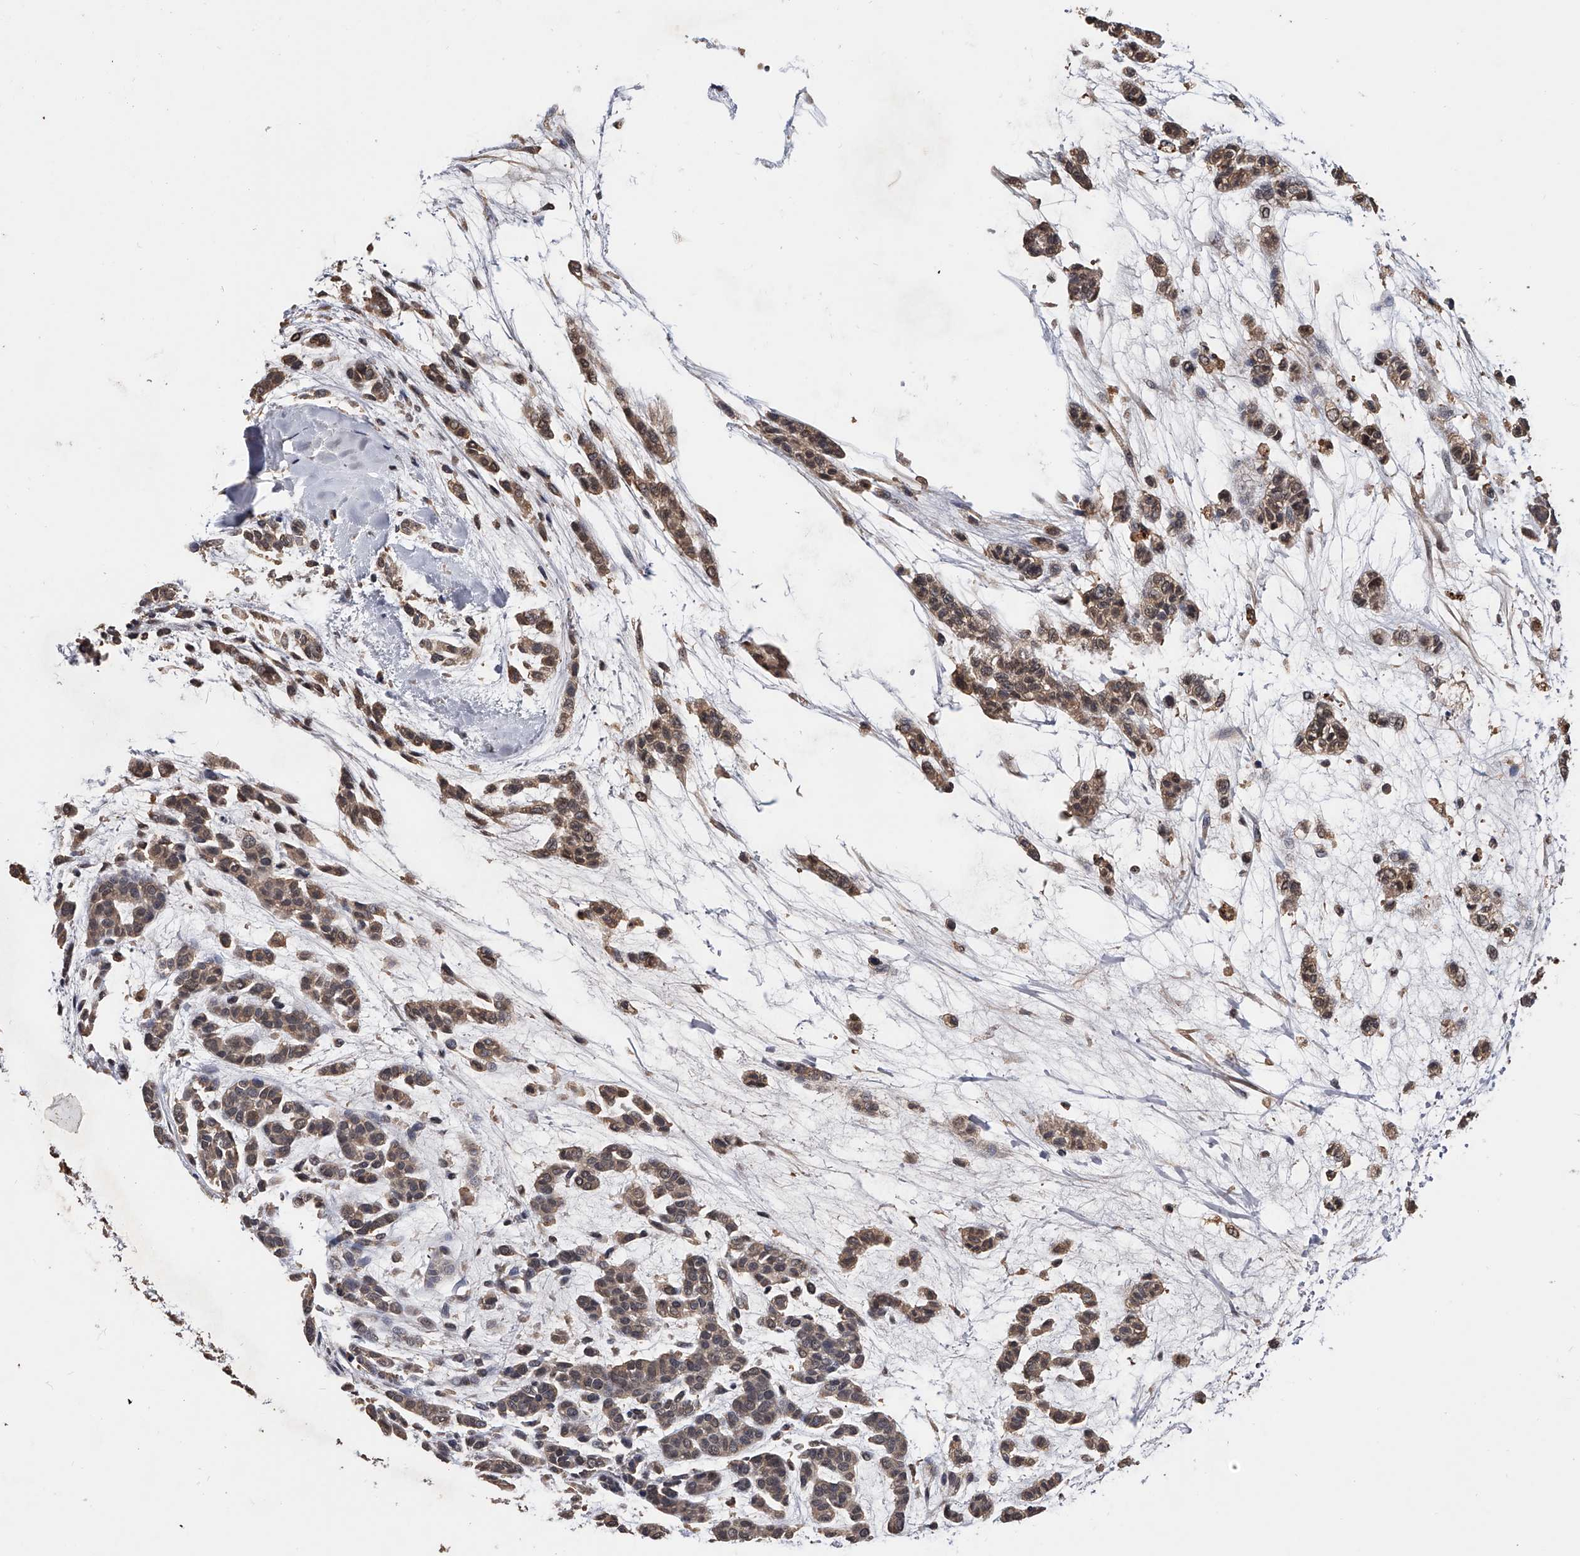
{"staining": {"intensity": "weak", "quantity": ">75%", "location": "cytoplasmic/membranous,nuclear"}, "tissue": "head and neck cancer", "cell_type": "Tumor cells", "image_type": "cancer", "snomed": [{"axis": "morphology", "description": "Adenocarcinoma, NOS"}, {"axis": "morphology", "description": "Adenoma, NOS"}, {"axis": "topography", "description": "Head-Neck"}], "caption": "High-power microscopy captured an immunohistochemistry (IHC) micrograph of adenoma (head and neck), revealing weak cytoplasmic/membranous and nuclear expression in approximately >75% of tumor cells. (brown staining indicates protein expression, while blue staining denotes nuclei).", "gene": "EFCAB7", "patient": {"sex": "female", "age": 55}}